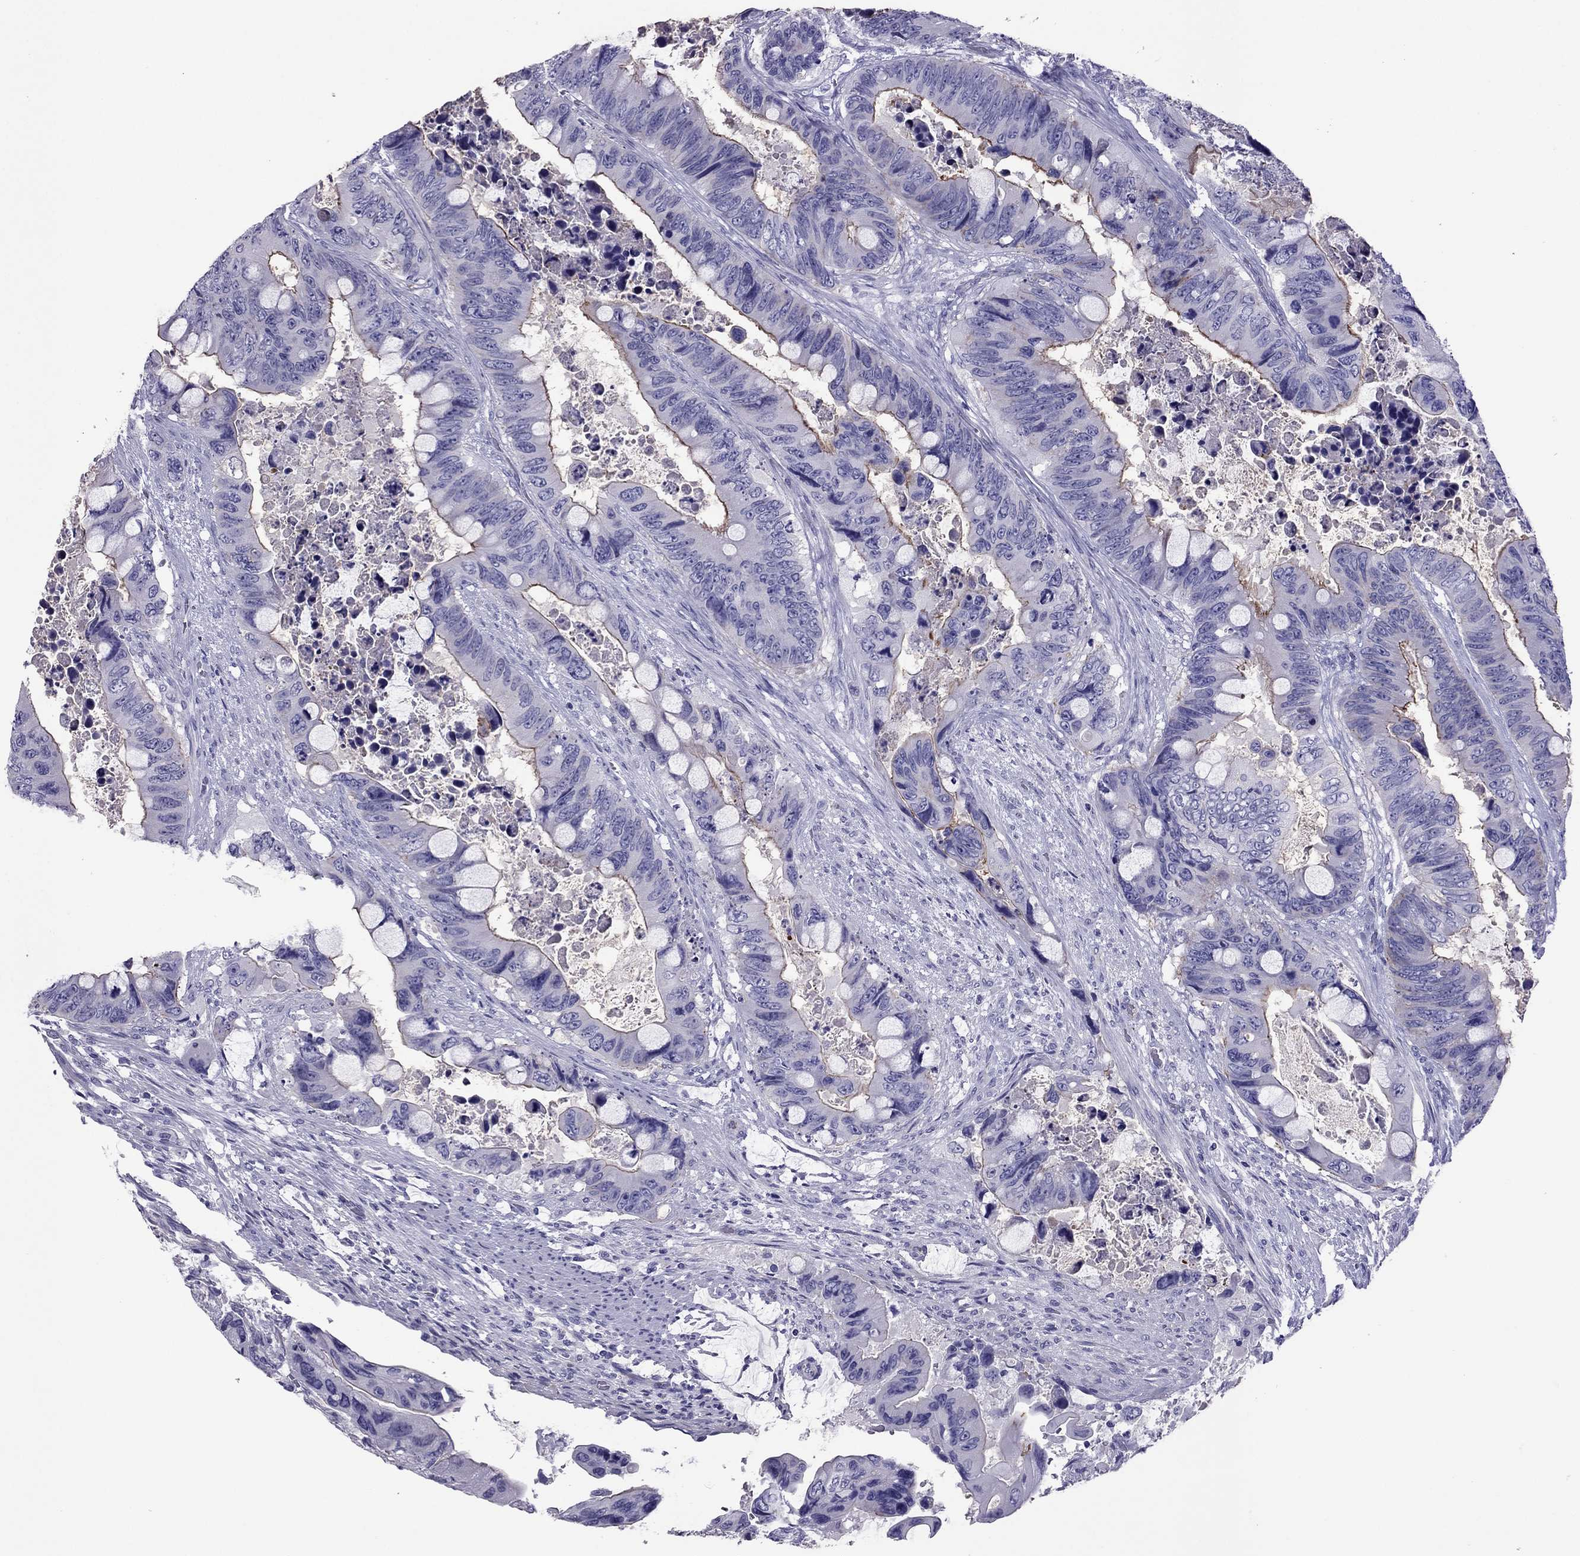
{"staining": {"intensity": "negative", "quantity": "none", "location": "none"}, "tissue": "colorectal cancer", "cell_type": "Tumor cells", "image_type": "cancer", "snomed": [{"axis": "morphology", "description": "Adenocarcinoma, NOS"}, {"axis": "topography", "description": "Rectum"}], "caption": "Human colorectal cancer stained for a protein using IHC demonstrates no expression in tumor cells.", "gene": "MYL11", "patient": {"sex": "male", "age": 63}}